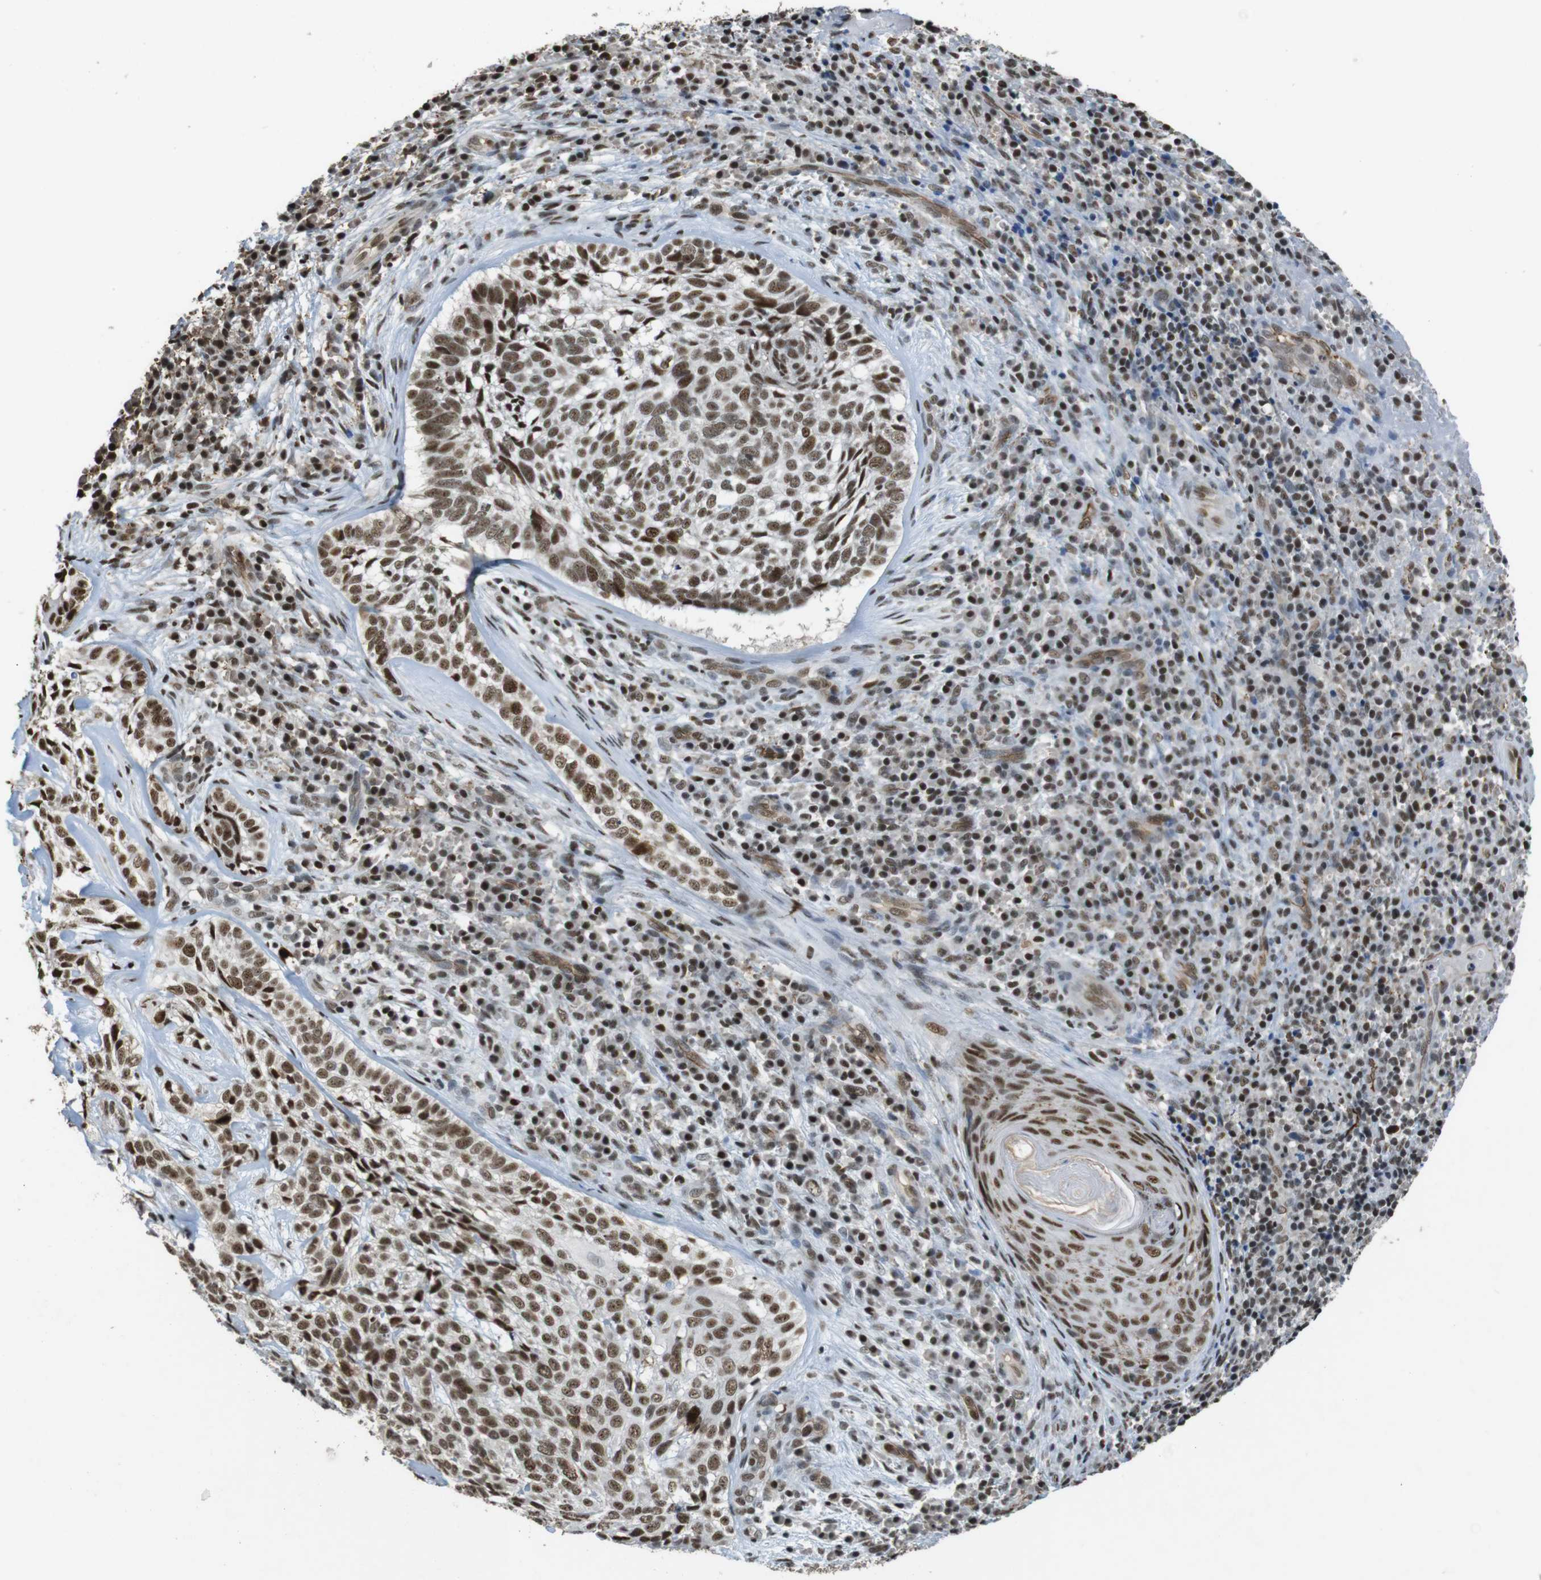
{"staining": {"intensity": "moderate", "quantity": ">75%", "location": "nuclear"}, "tissue": "skin cancer", "cell_type": "Tumor cells", "image_type": "cancer", "snomed": [{"axis": "morphology", "description": "Basal cell carcinoma"}, {"axis": "topography", "description": "Skin"}], "caption": "A micrograph of skin cancer (basal cell carcinoma) stained for a protein shows moderate nuclear brown staining in tumor cells.", "gene": "CSNK2B", "patient": {"sex": "male", "age": 72}}